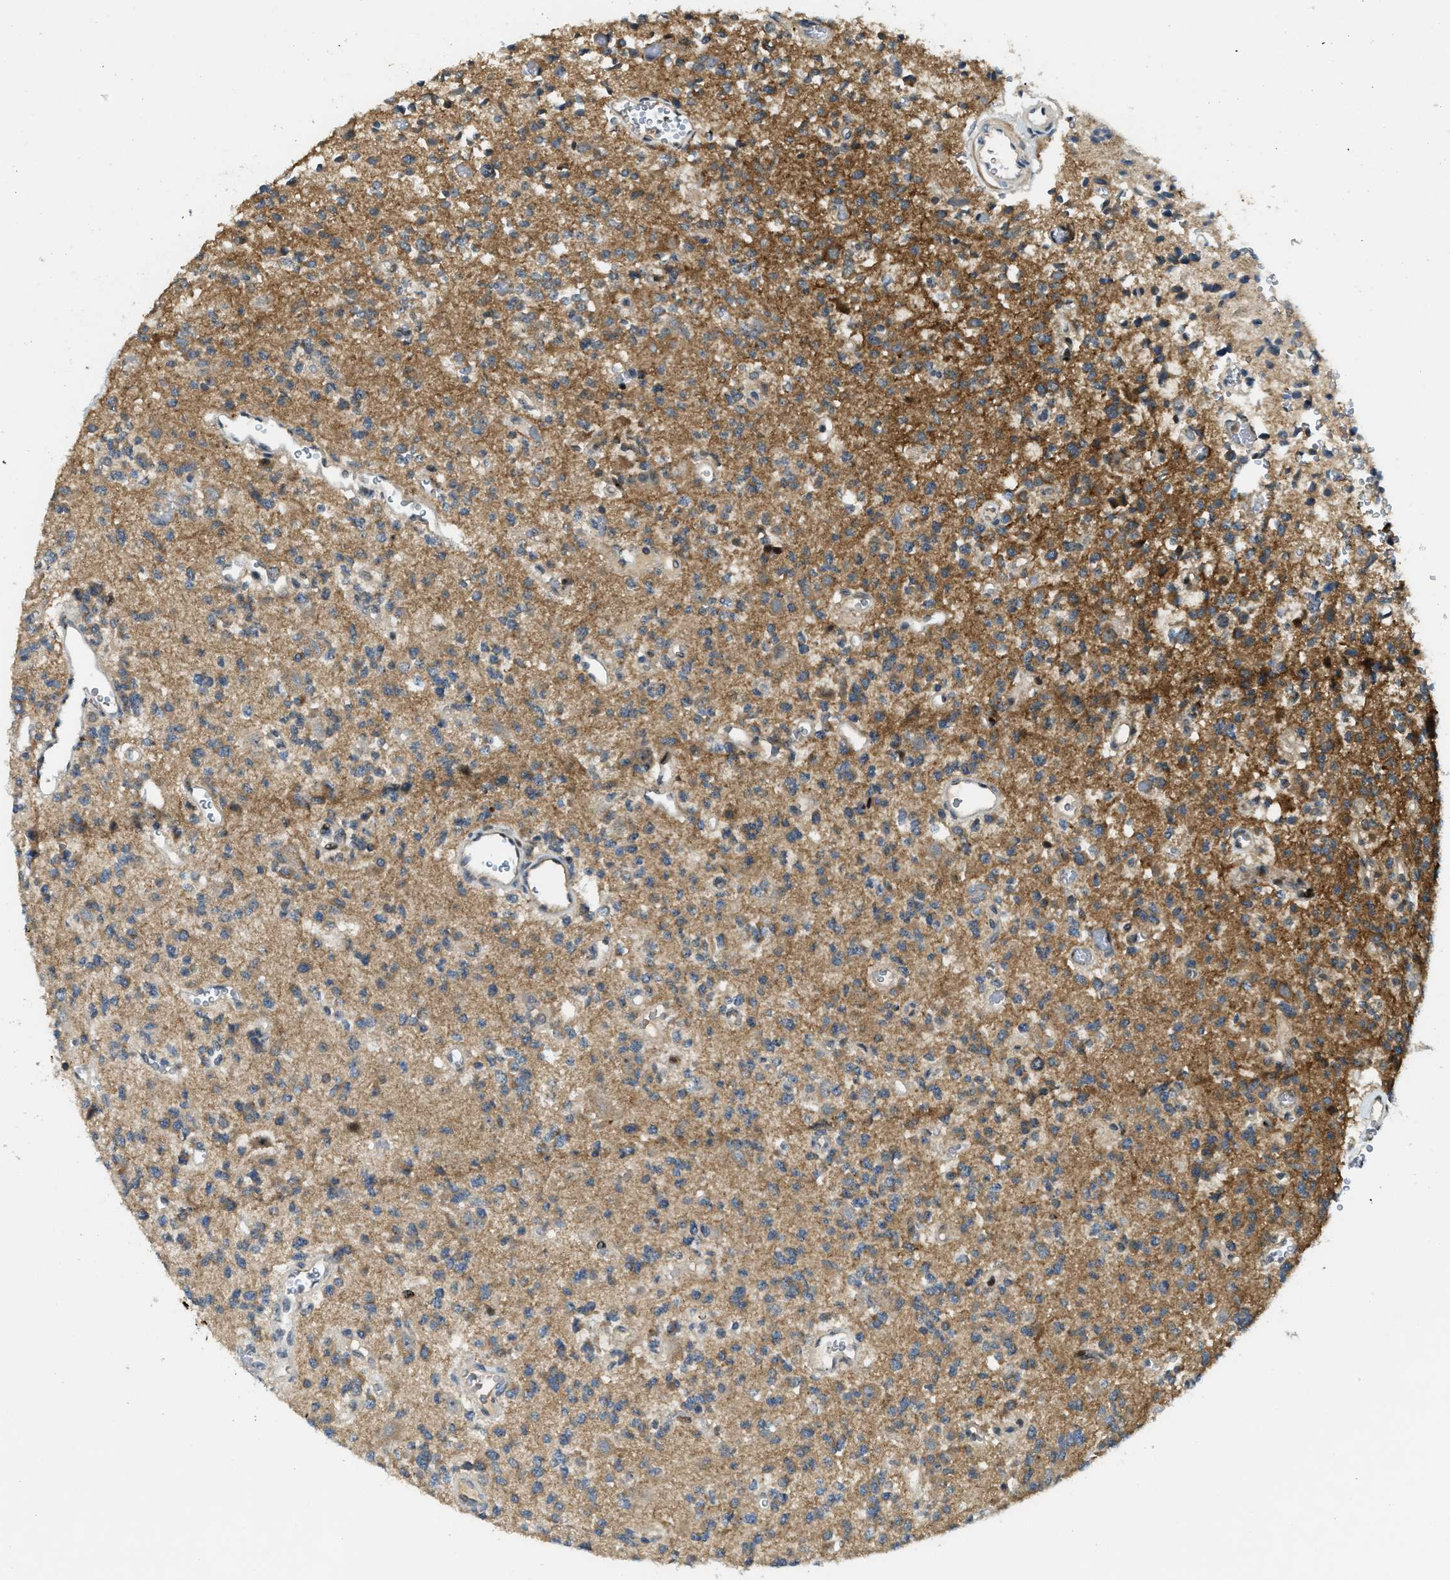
{"staining": {"intensity": "moderate", "quantity": "<25%", "location": "cytoplasmic/membranous"}, "tissue": "glioma", "cell_type": "Tumor cells", "image_type": "cancer", "snomed": [{"axis": "morphology", "description": "Glioma, malignant, Low grade"}, {"axis": "topography", "description": "Brain"}], "caption": "Immunohistochemical staining of human malignant glioma (low-grade) displays moderate cytoplasmic/membranous protein positivity in about <25% of tumor cells.", "gene": "TRAPPC14", "patient": {"sex": "male", "age": 38}}